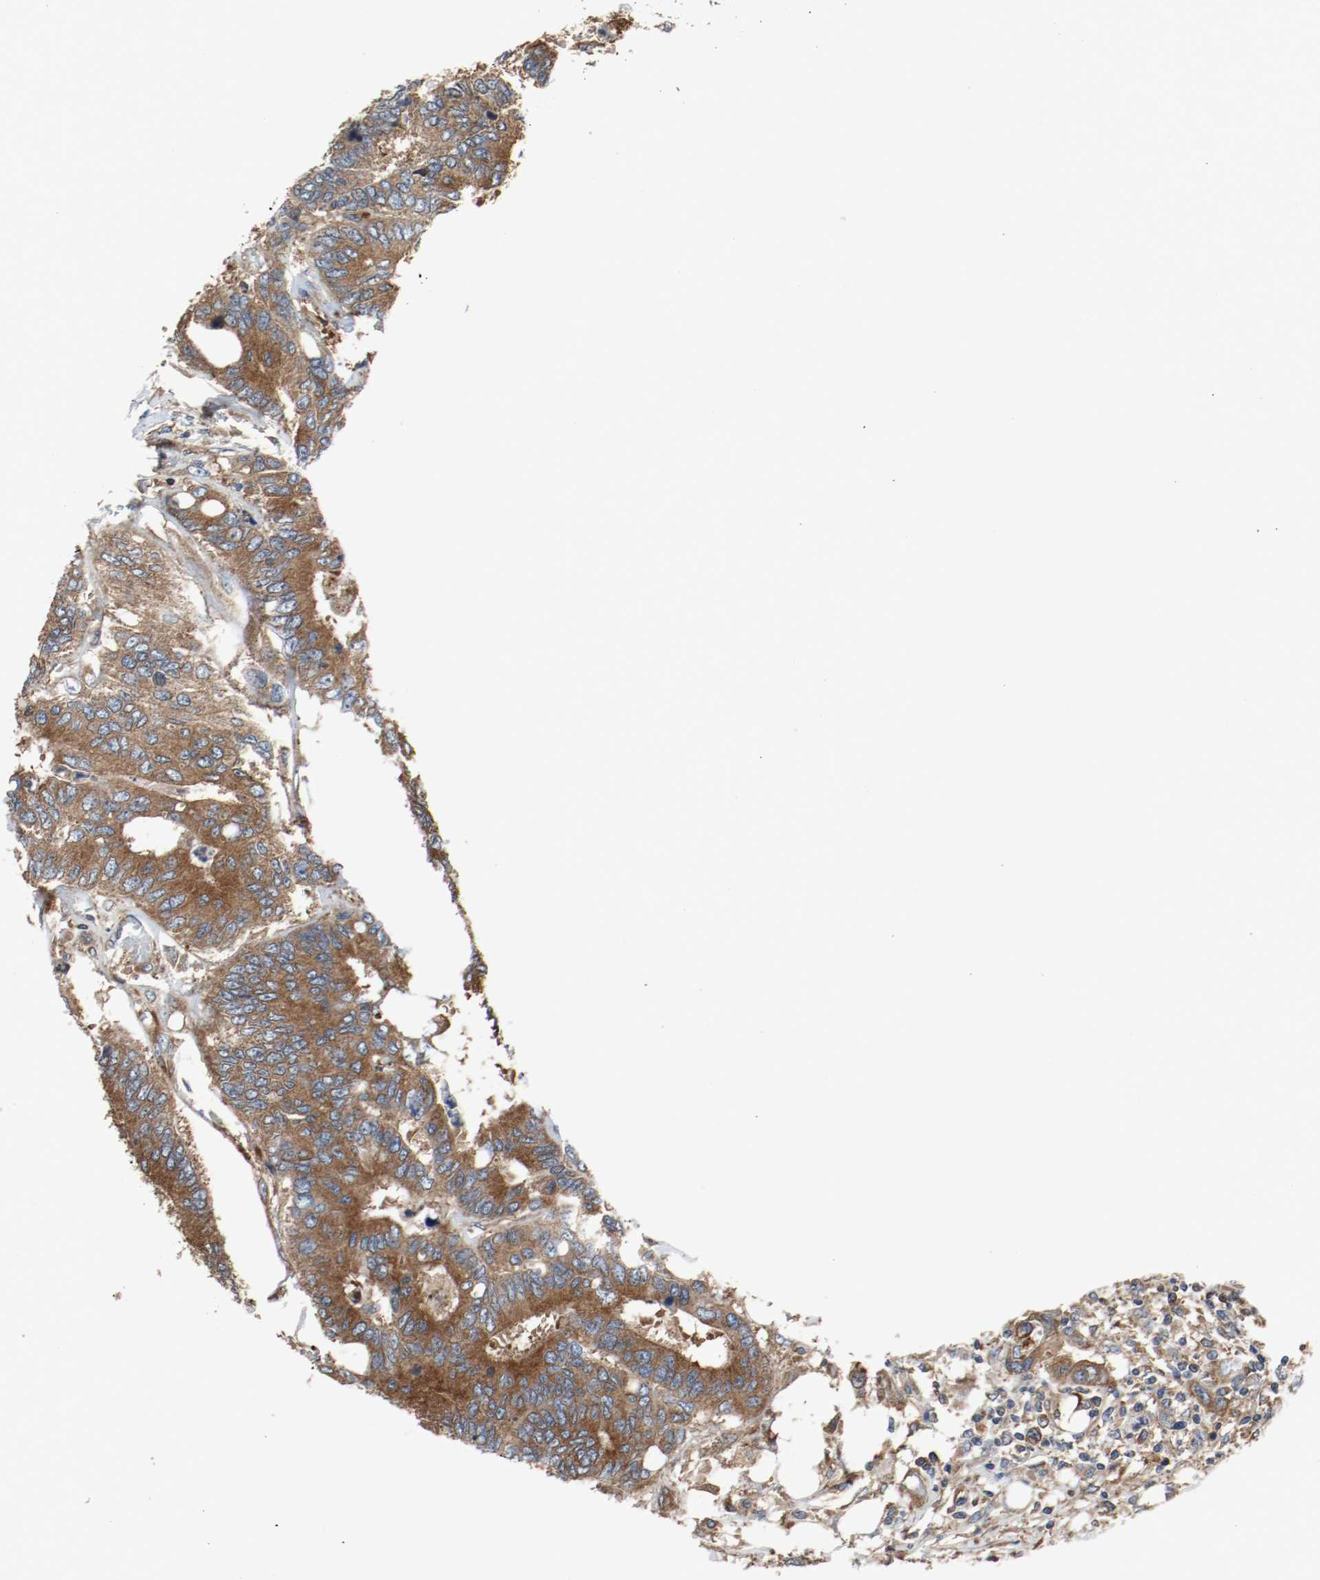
{"staining": {"intensity": "moderate", "quantity": ">75%", "location": "cytoplasmic/membranous"}, "tissue": "colorectal cancer", "cell_type": "Tumor cells", "image_type": "cancer", "snomed": [{"axis": "morphology", "description": "Adenocarcinoma, NOS"}, {"axis": "topography", "description": "Rectum"}], "caption": "High-magnification brightfield microscopy of colorectal cancer (adenocarcinoma) stained with DAB (3,3'-diaminobenzidine) (brown) and counterstained with hematoxylin (blue). tumor cells exhibit moderate cytoplasmic/membranous staining is present in approximately>75% of cells.", "gene": "TUBA3D", "patient": {"sex": "male", "age": 55}}